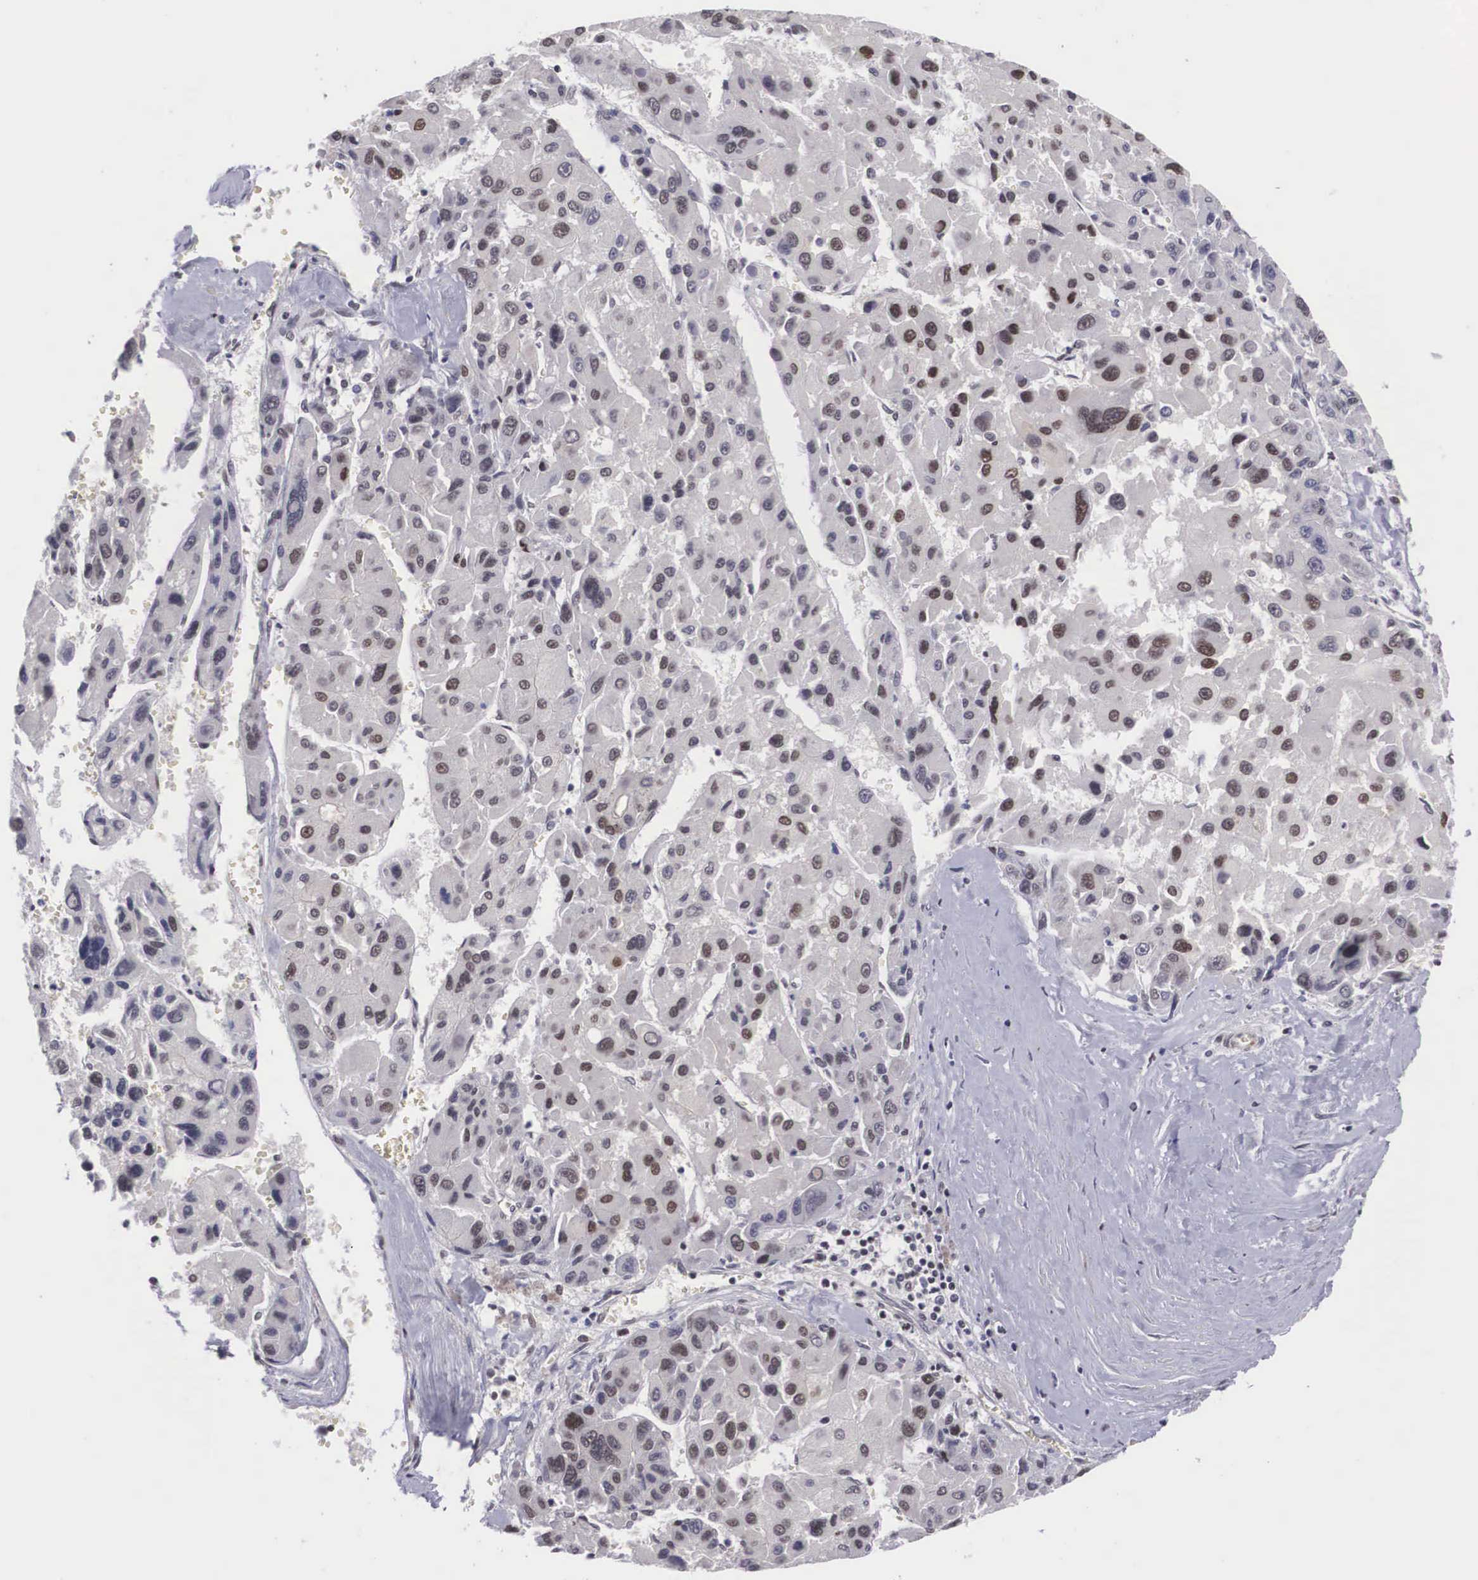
{"staining": {"intensity": "negative", "quantity": "none", "location": "none"}, "tissue": "liver cancer", "cell_type": "Tumor cells", "image_type": "cancer", "snomed": [{"axis": "morphology", "description": "Carcinoma, Hepatocellular, NOS"}, {"axis": "topography", "description": "Liver"}], "caption": "High power microscopy photomicrograph of an immunohistochemistry (IHC) image of hepatocellular carcinoma (liver), revealing no significant positivity in tumor cells.", "gene": "MORC2", "patient": {"sex": "male", "age": 64}}